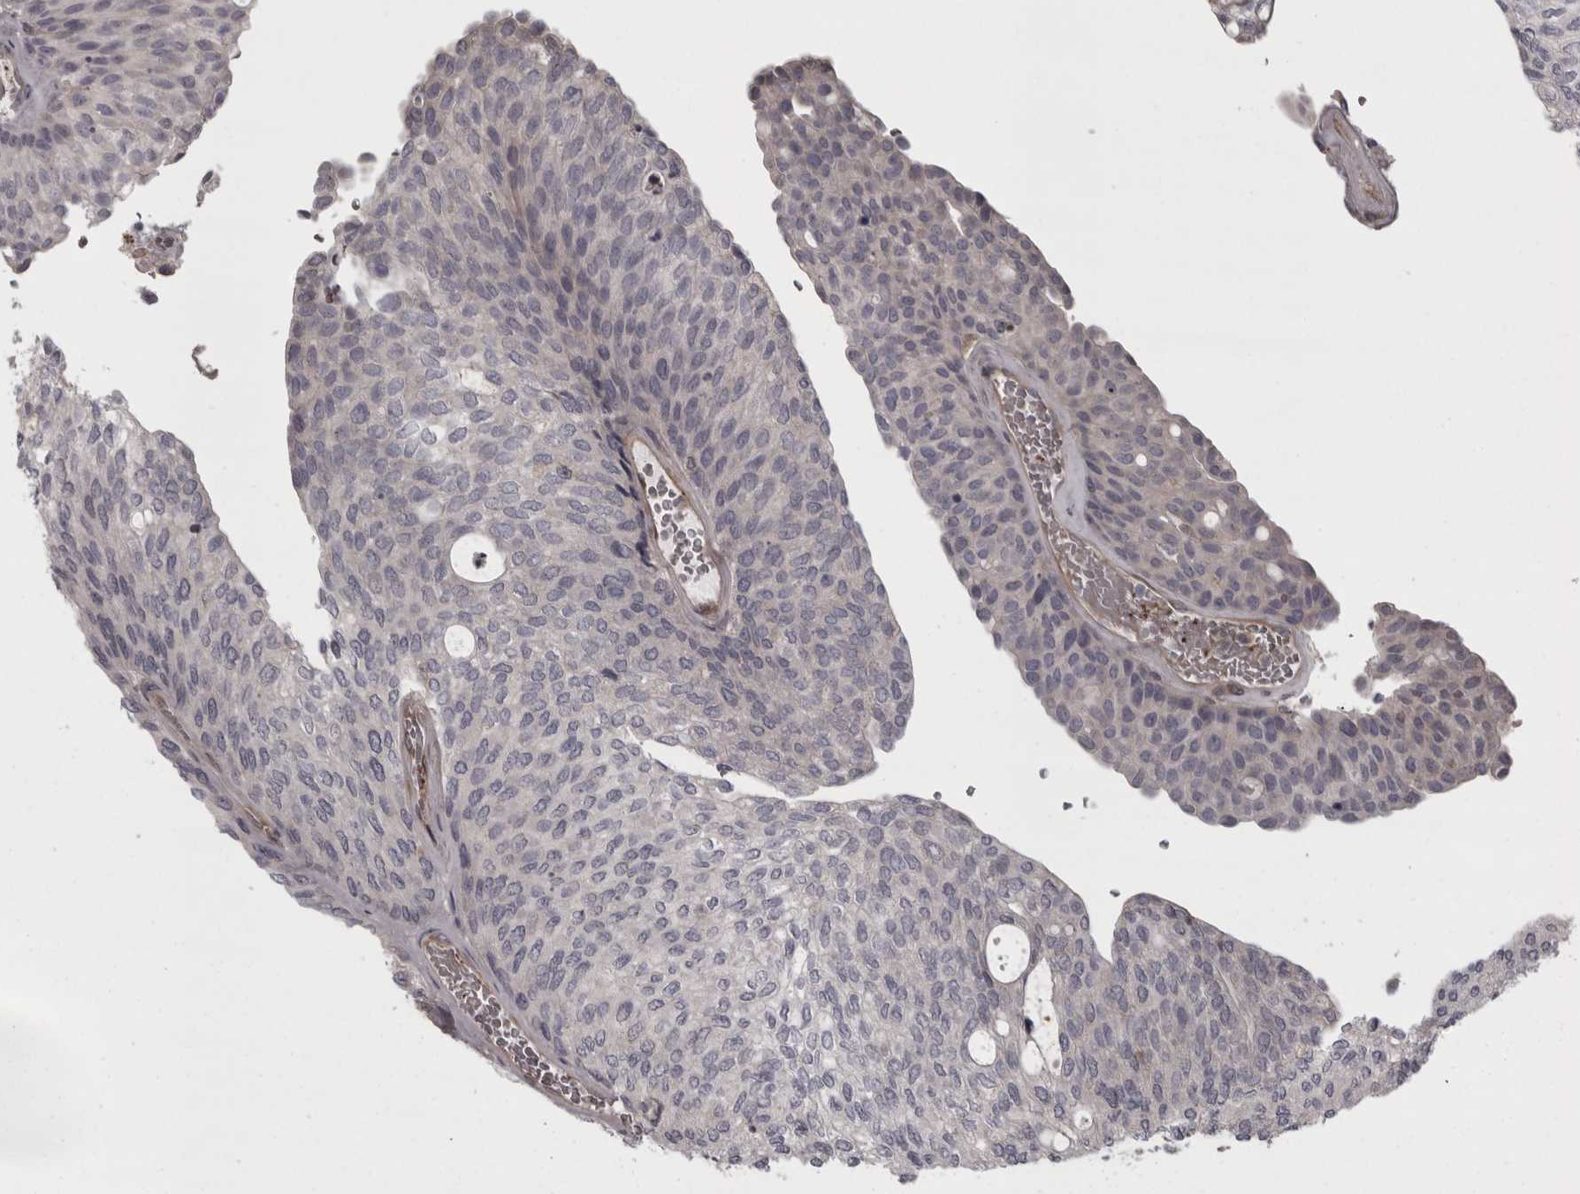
{"staining": {"intensity": "negative", "quantity": "none", "location": "none"}, "tissue": "urothelial cancer", "cell_type": "Tumor cells", "image_type": "cancer", "snomed": [{"axis": "morphology", "description": "Urothelial carcinoma, Low grade"}, {"axis": "topography", "description": "Urinary bladder"}], "caption": "IHC micrograph of human urothelial carcinoma (low-grade) stained for a protein (brown), which reveals no expression in tumor cells.", "gene": "RSU1", "patient": {"sex": "female", "age": 79}}